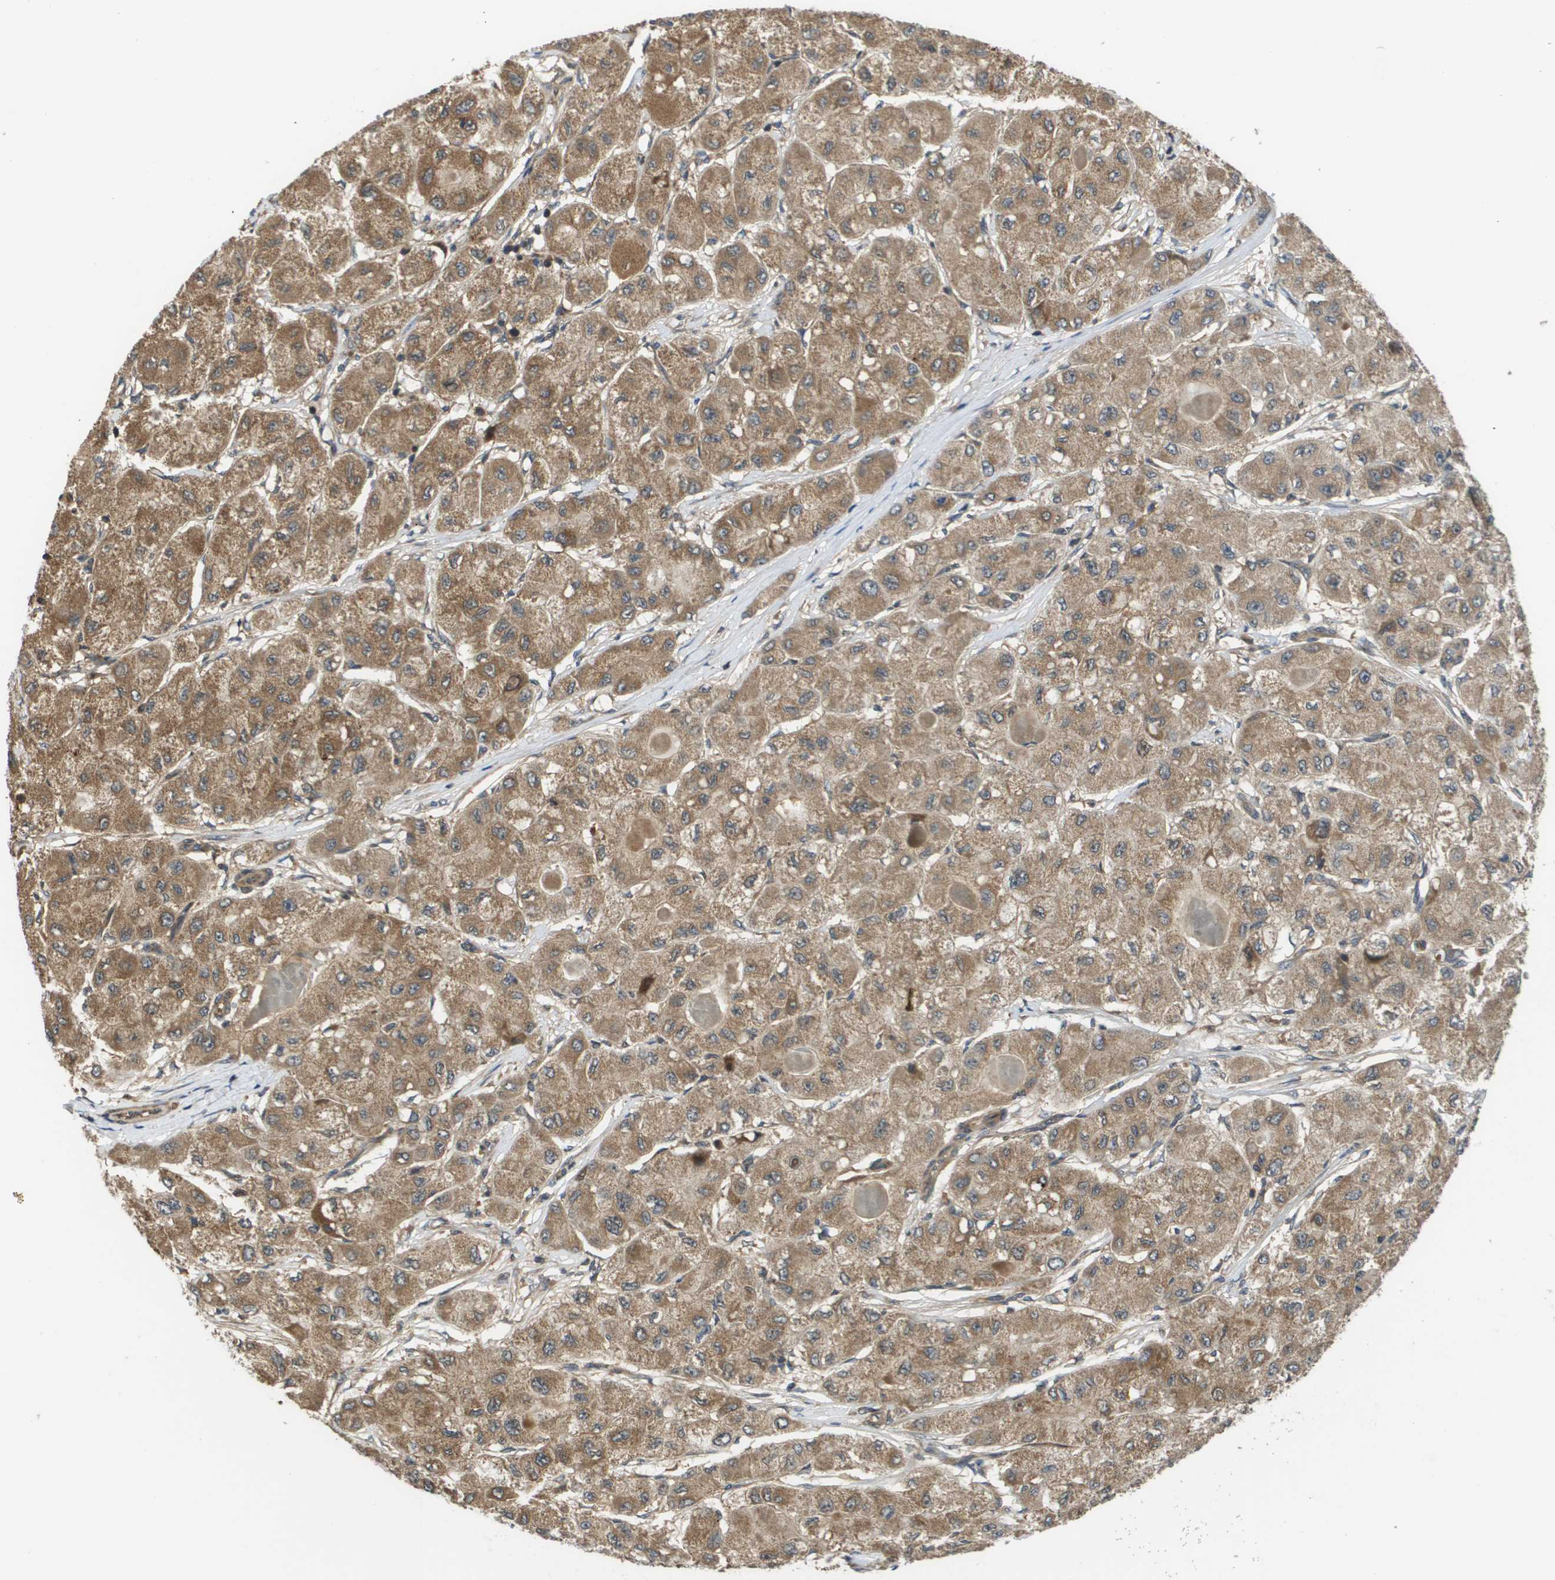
{"staining": {"intensity": "moderate", "quantity": ">75%", "location": "cytoplasmic/membranous"}, "tissue": "liver cancer", "cell_type": "Tumor cells", "image_type": "cancer", "snomed": [{"axis": "morphology", "description": "Carcinoma, Hepatocellular, NOS"}, {"axis": "topography", "description": "Liver"}], "caption": "A histopathology image of human liver cancer (hepatocellular carcinoma) stained for a protein exhibits moderate cytoplasmic/membranous brown staining in tumor cells.", "gene": "RBM38", "patient": {"sex": "male", "age": 80}}